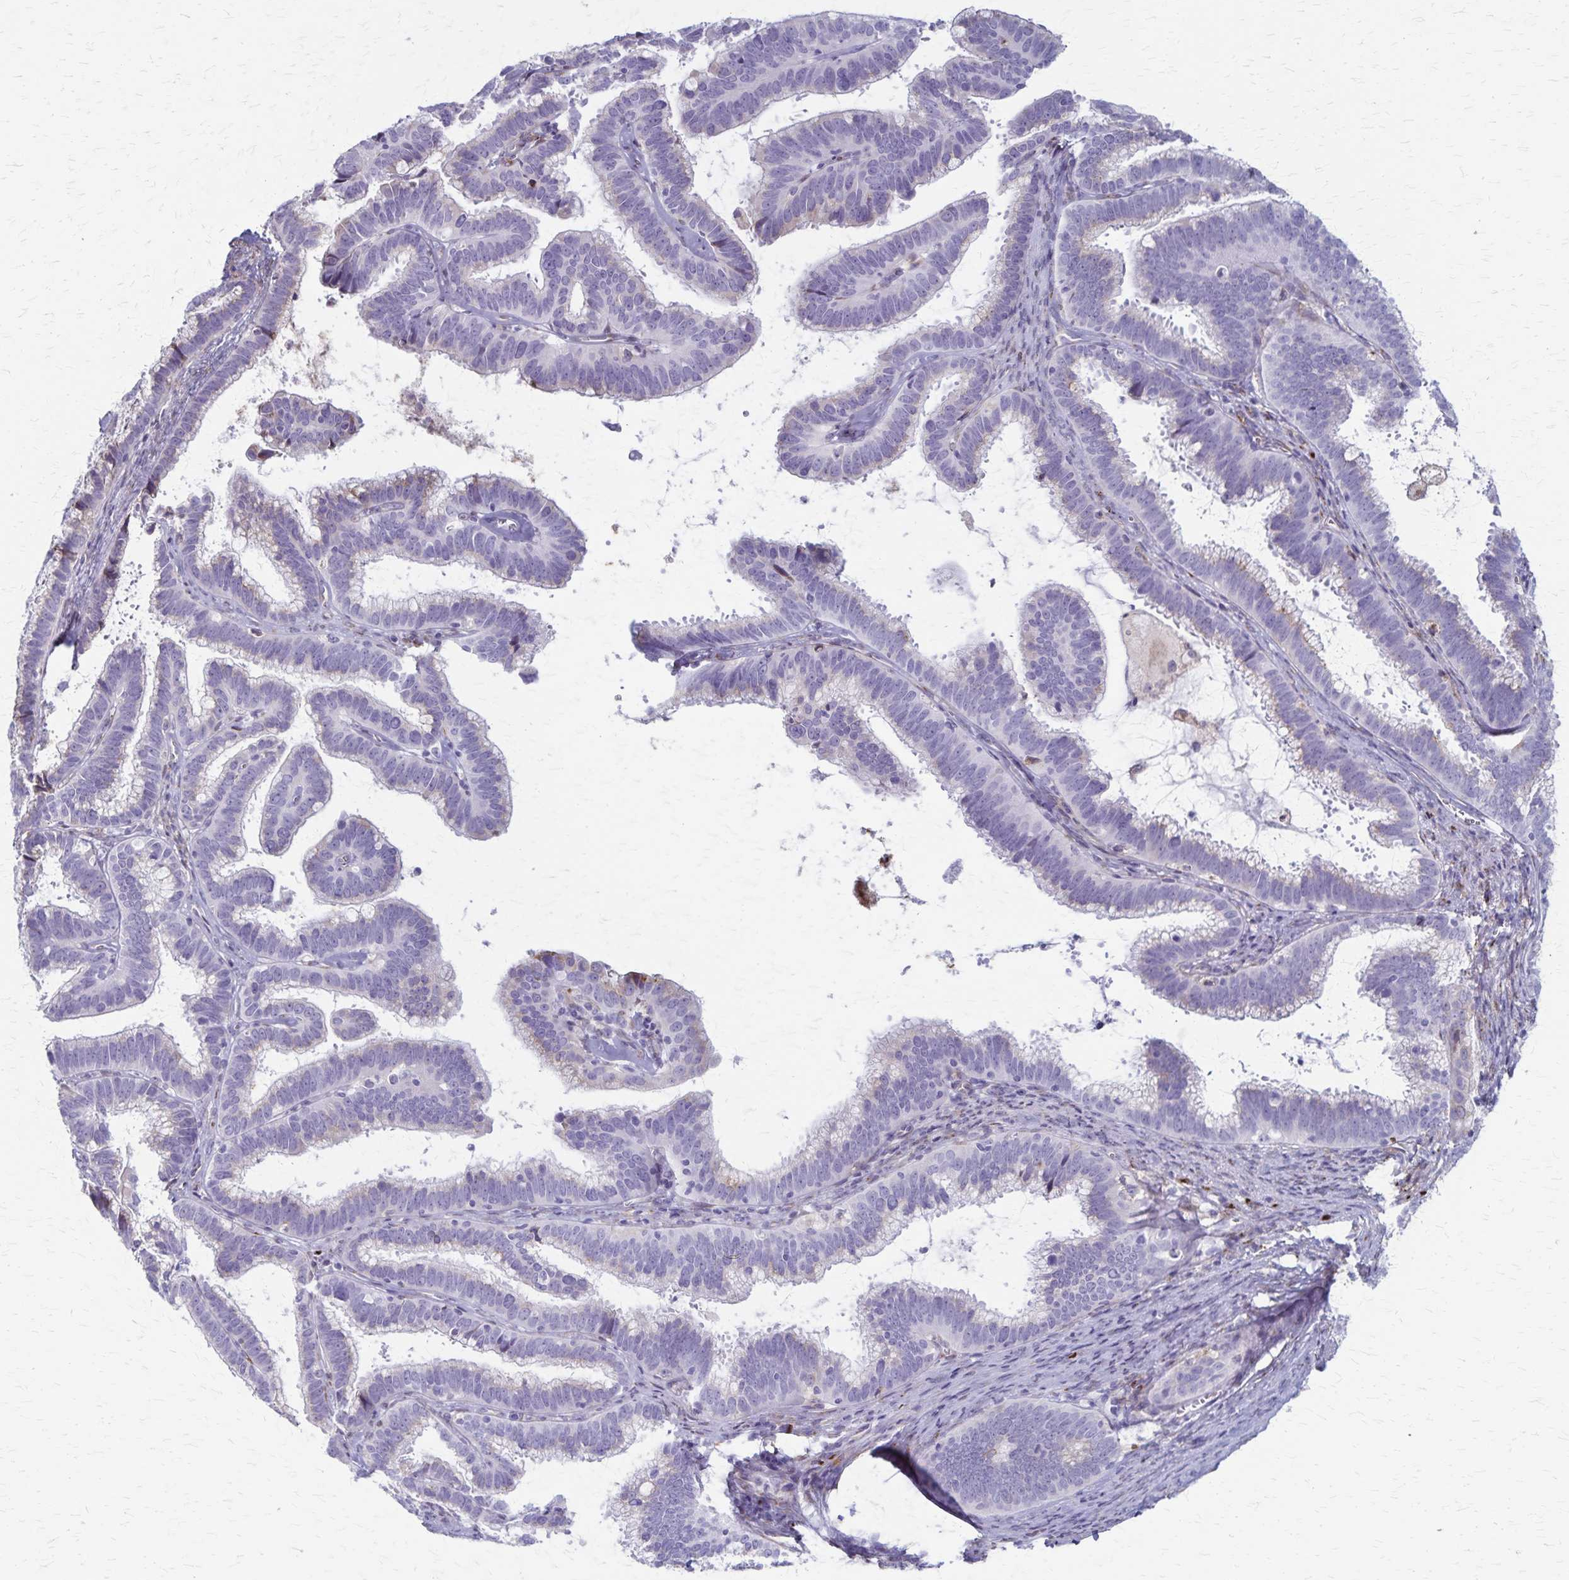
{"staining": {"intensity": "negative", "quantity": "none", "location": "none"}, "tissue": "cervical cancer", "cell_type": "Tumor cells", "image_type": "cancer", "snomed": [{"axis": "morphology", "description": "Adenocarcinoma, NOS"}, {"axis": "topography", "description": "Cervix"}], "caption": "A histopathology image of human cervical adenocarcinoma is negative for staining in tumor cells.", "gene": "MCFD2", "patient": {"sex": "female", "age": 61}}